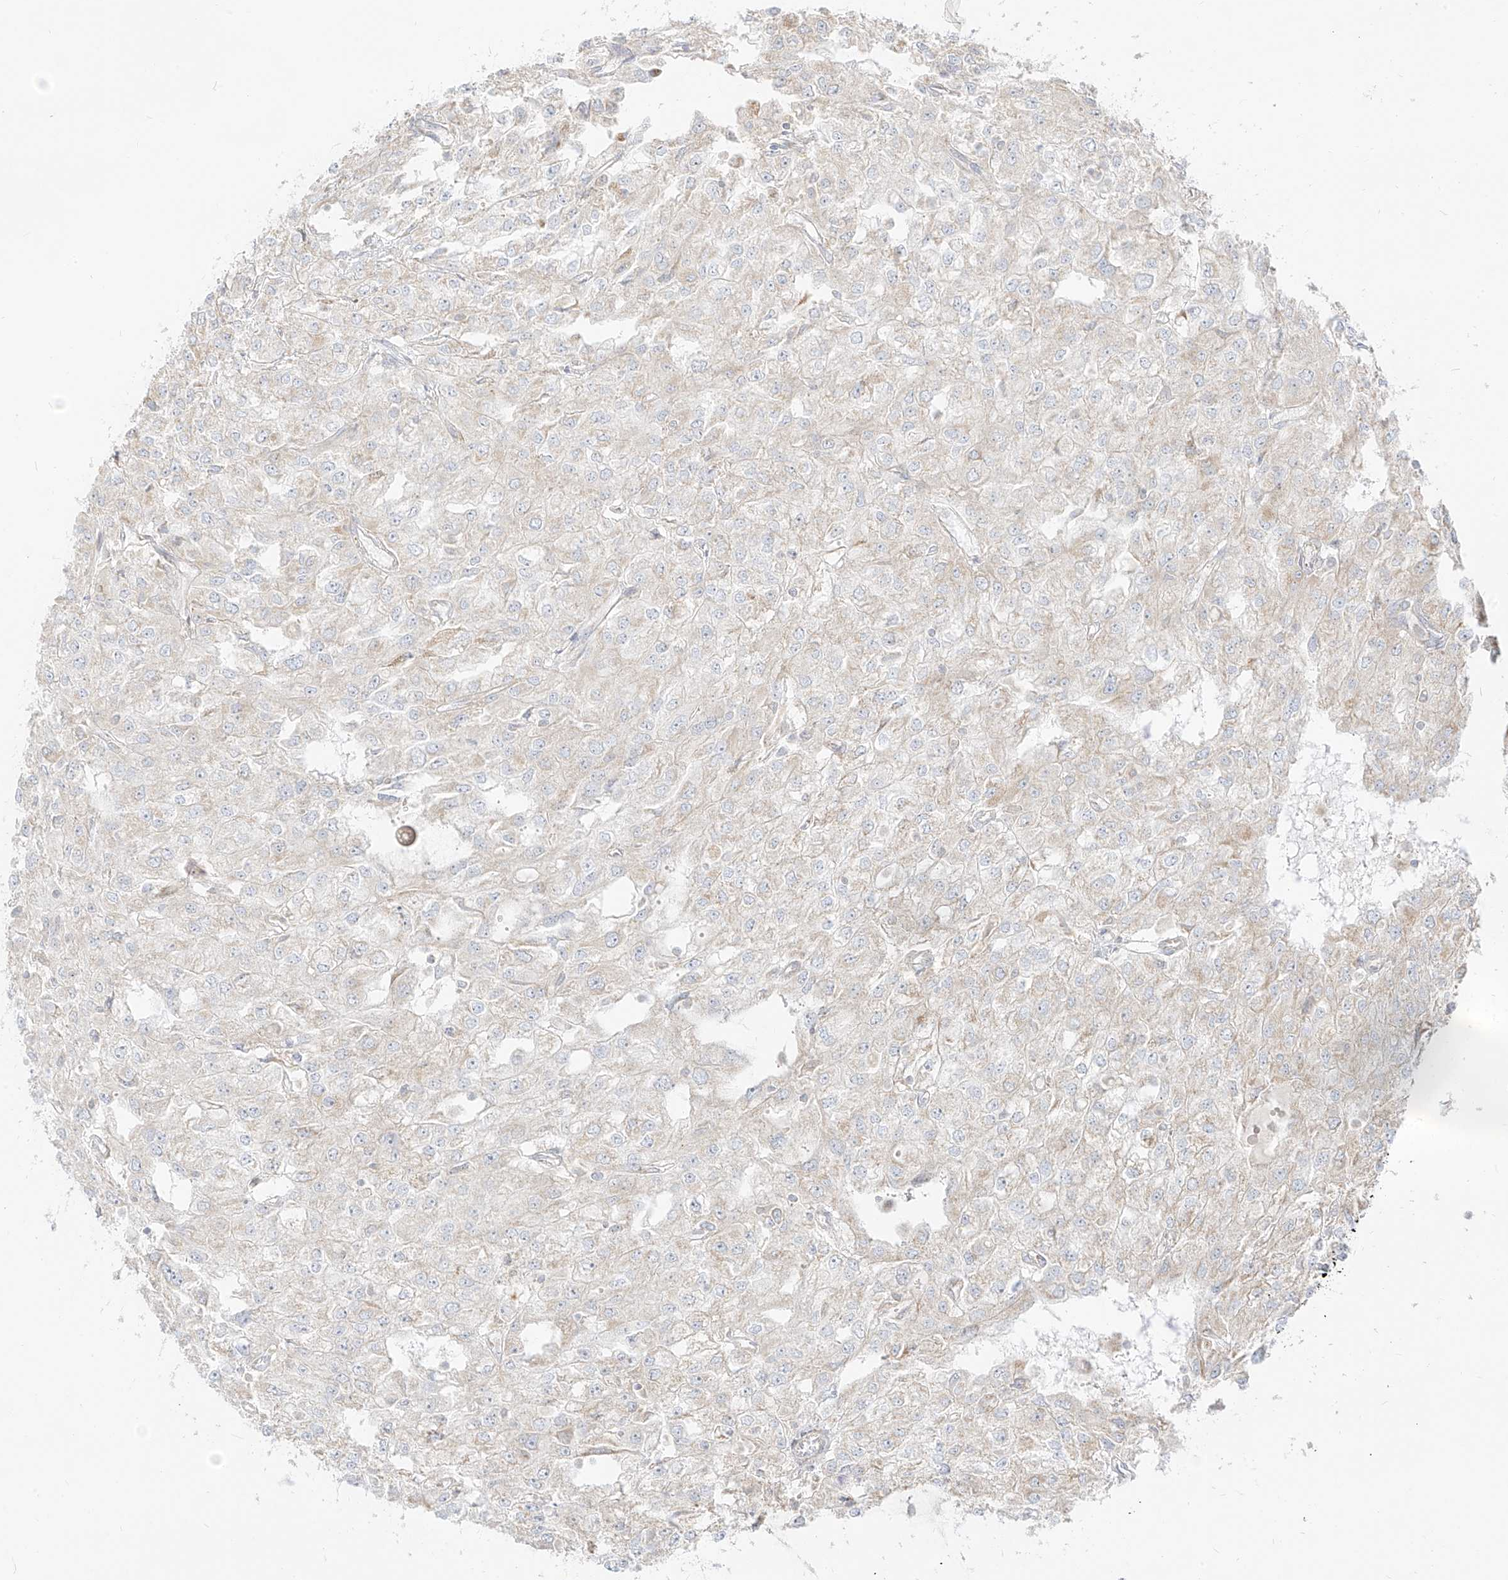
{"staining": {"intensity": "weak", "quantity": "<25%", "location": "cytoplasmic/membranous"}, "tissue": "renal cancer", "cell_type": "Tumor cells", "image_type": "cancer", "snomed": [{"axis": "morphology", "description": "Adenocarcinoma, NOS"}, {"axis": "topography", "description": "Kidney"}], "caption": "Renal cancer (adenocarcinoma) was stained to show a protein in brown. There is no significant expression in tumor cells.", "gene": "ZIM3", "patient": {"sex": "female", "age": 54}}